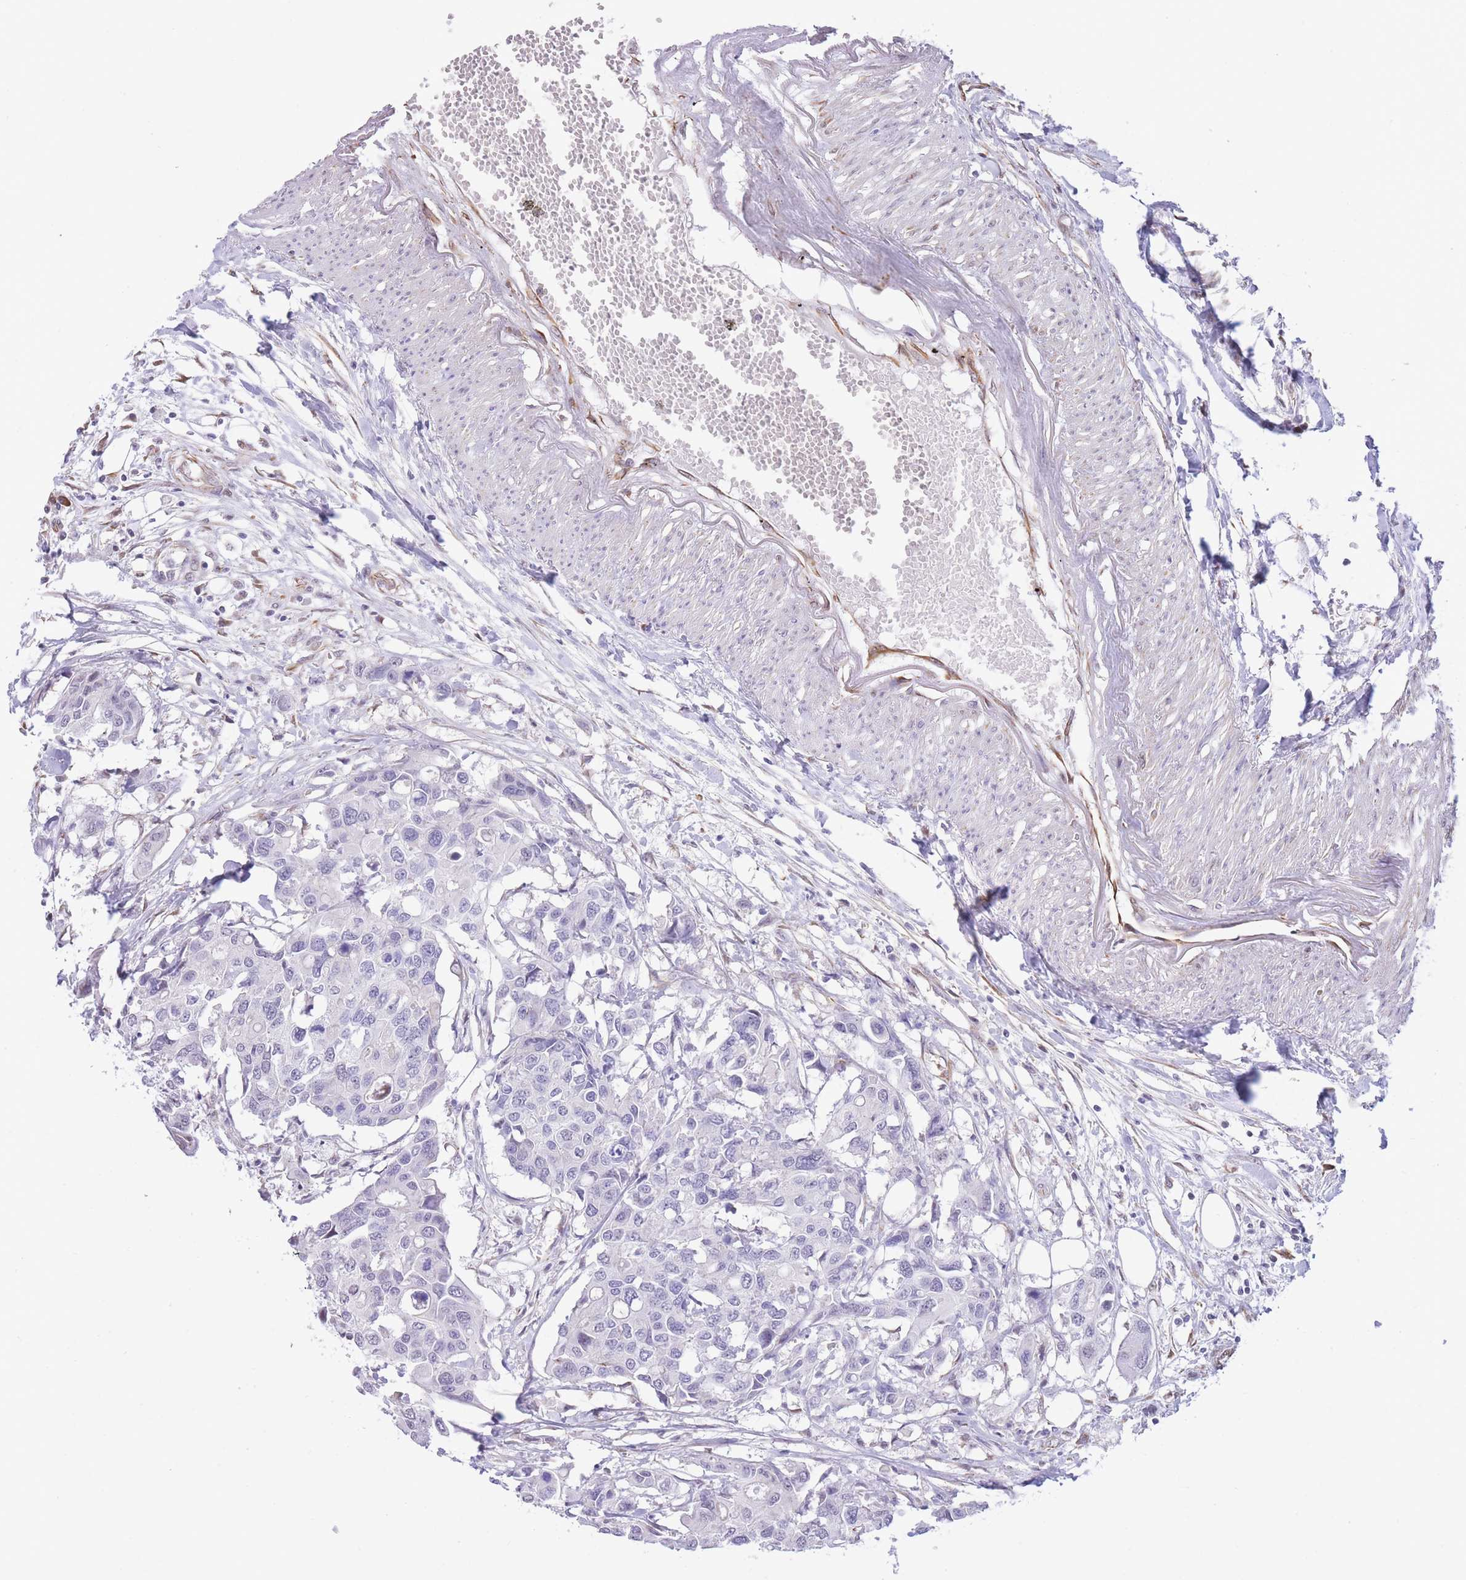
{"staining": {"intensity": "negative", "quantity": "none", "location": "none"}, "tissue": "colorectal cancer", "cell_type": "Tumor cells", "image_type": "cancer", "snomed": [{"axis": "morphology", "description": "Adenocarcinoma, NOS"}, {"axis": "topography", "description": "Colon"}], "caption": "Immunohistochemistry (IHC) micrograph of neoplastic tissue: adenocarcinoma (colorectal) stained with DAB shows no significant protein staining in tumor cells.", "gene": "PSG8", "patient": {"sex": "male", "age": 77}}